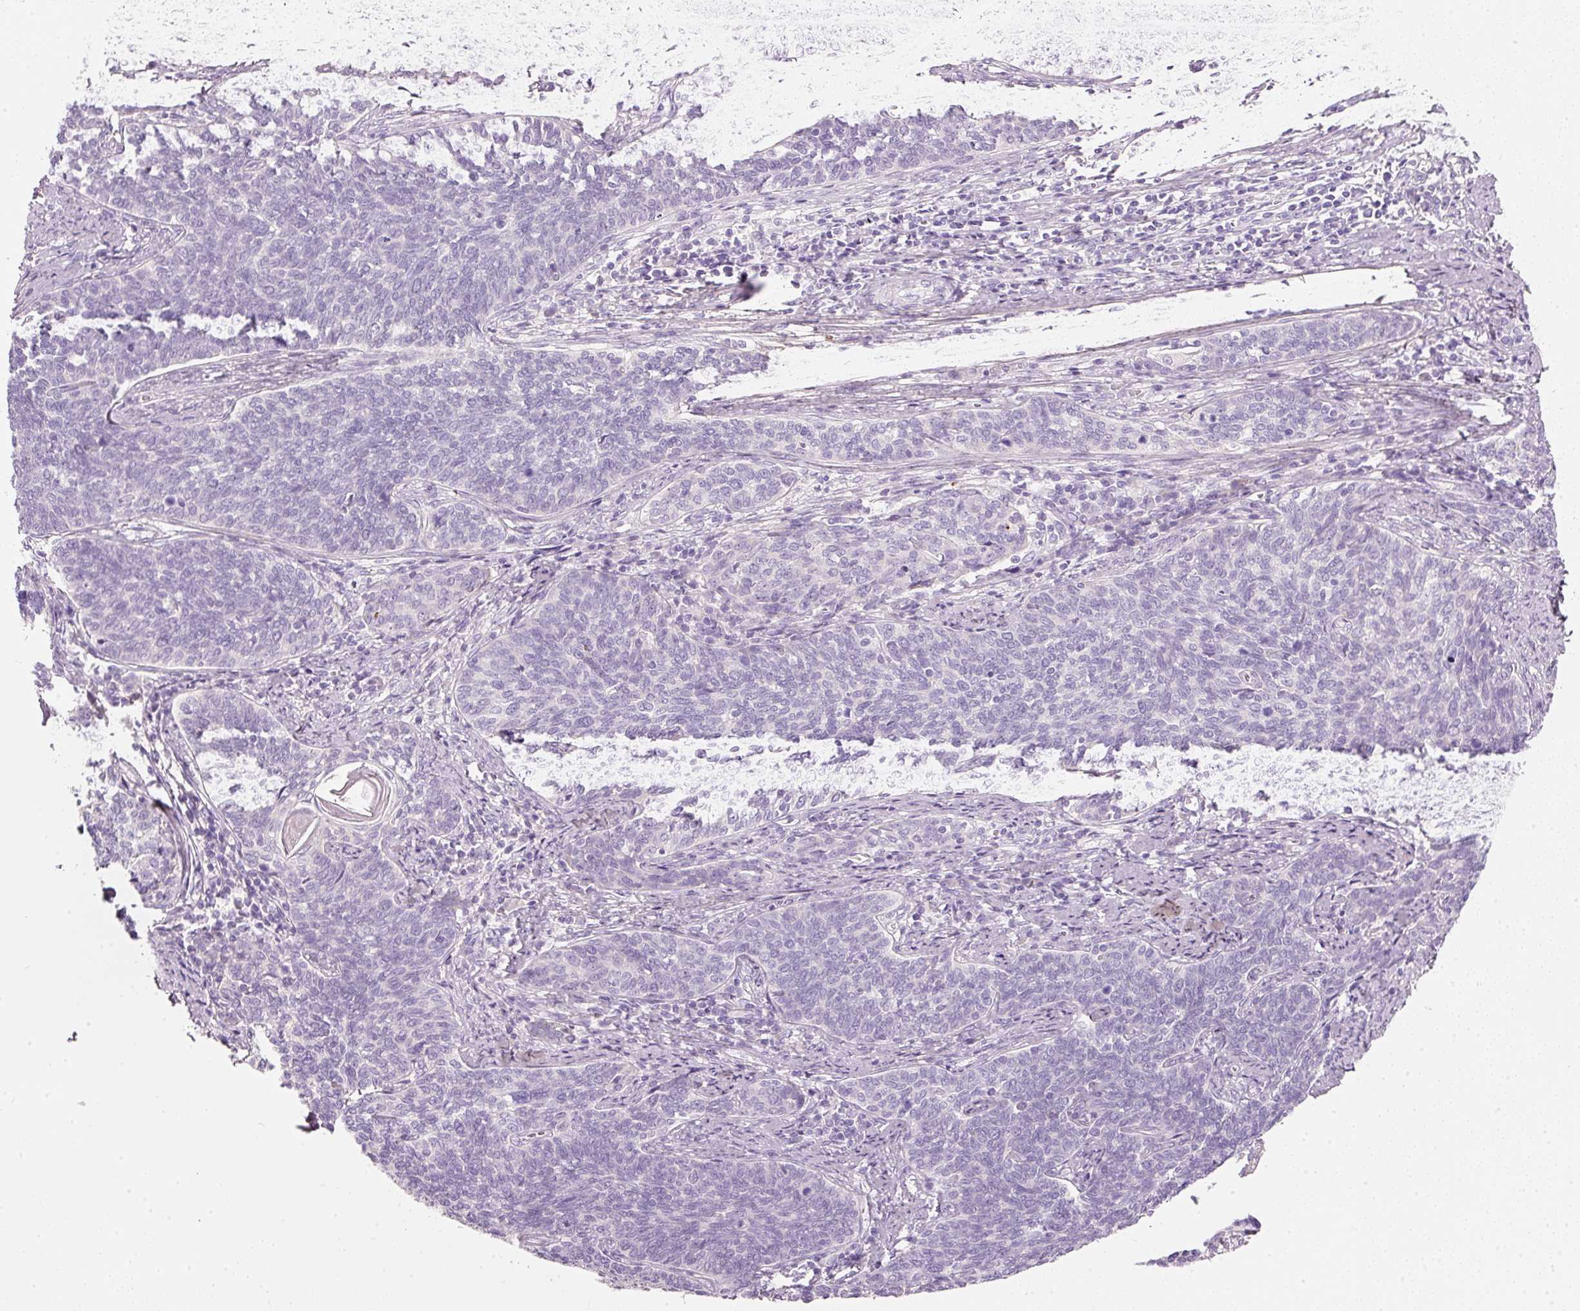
{"staining": {"intensity": "negative", "quantity": "none", "location": "none"}, "tissue": "cervical cancer", "cell_type": "Tumor cells", "image_type": "cancer", "snomed": [{"axis": "morphology", "description": "Squamous cell carcinoma, NOS"}, {"axis": "topography", "description": "Cervix"}], "caption": "High magnification brightfield microscopy of cervical cancer (squamous cell carcinoma) stained with DAB (3,3'-diaminobenzidine) (brown) and counterstained with hematoxylin (blue): tumor cells show no significant positivity.", "gene": "PDXDC1", "patient": {"sex": "female", "age": 39}}